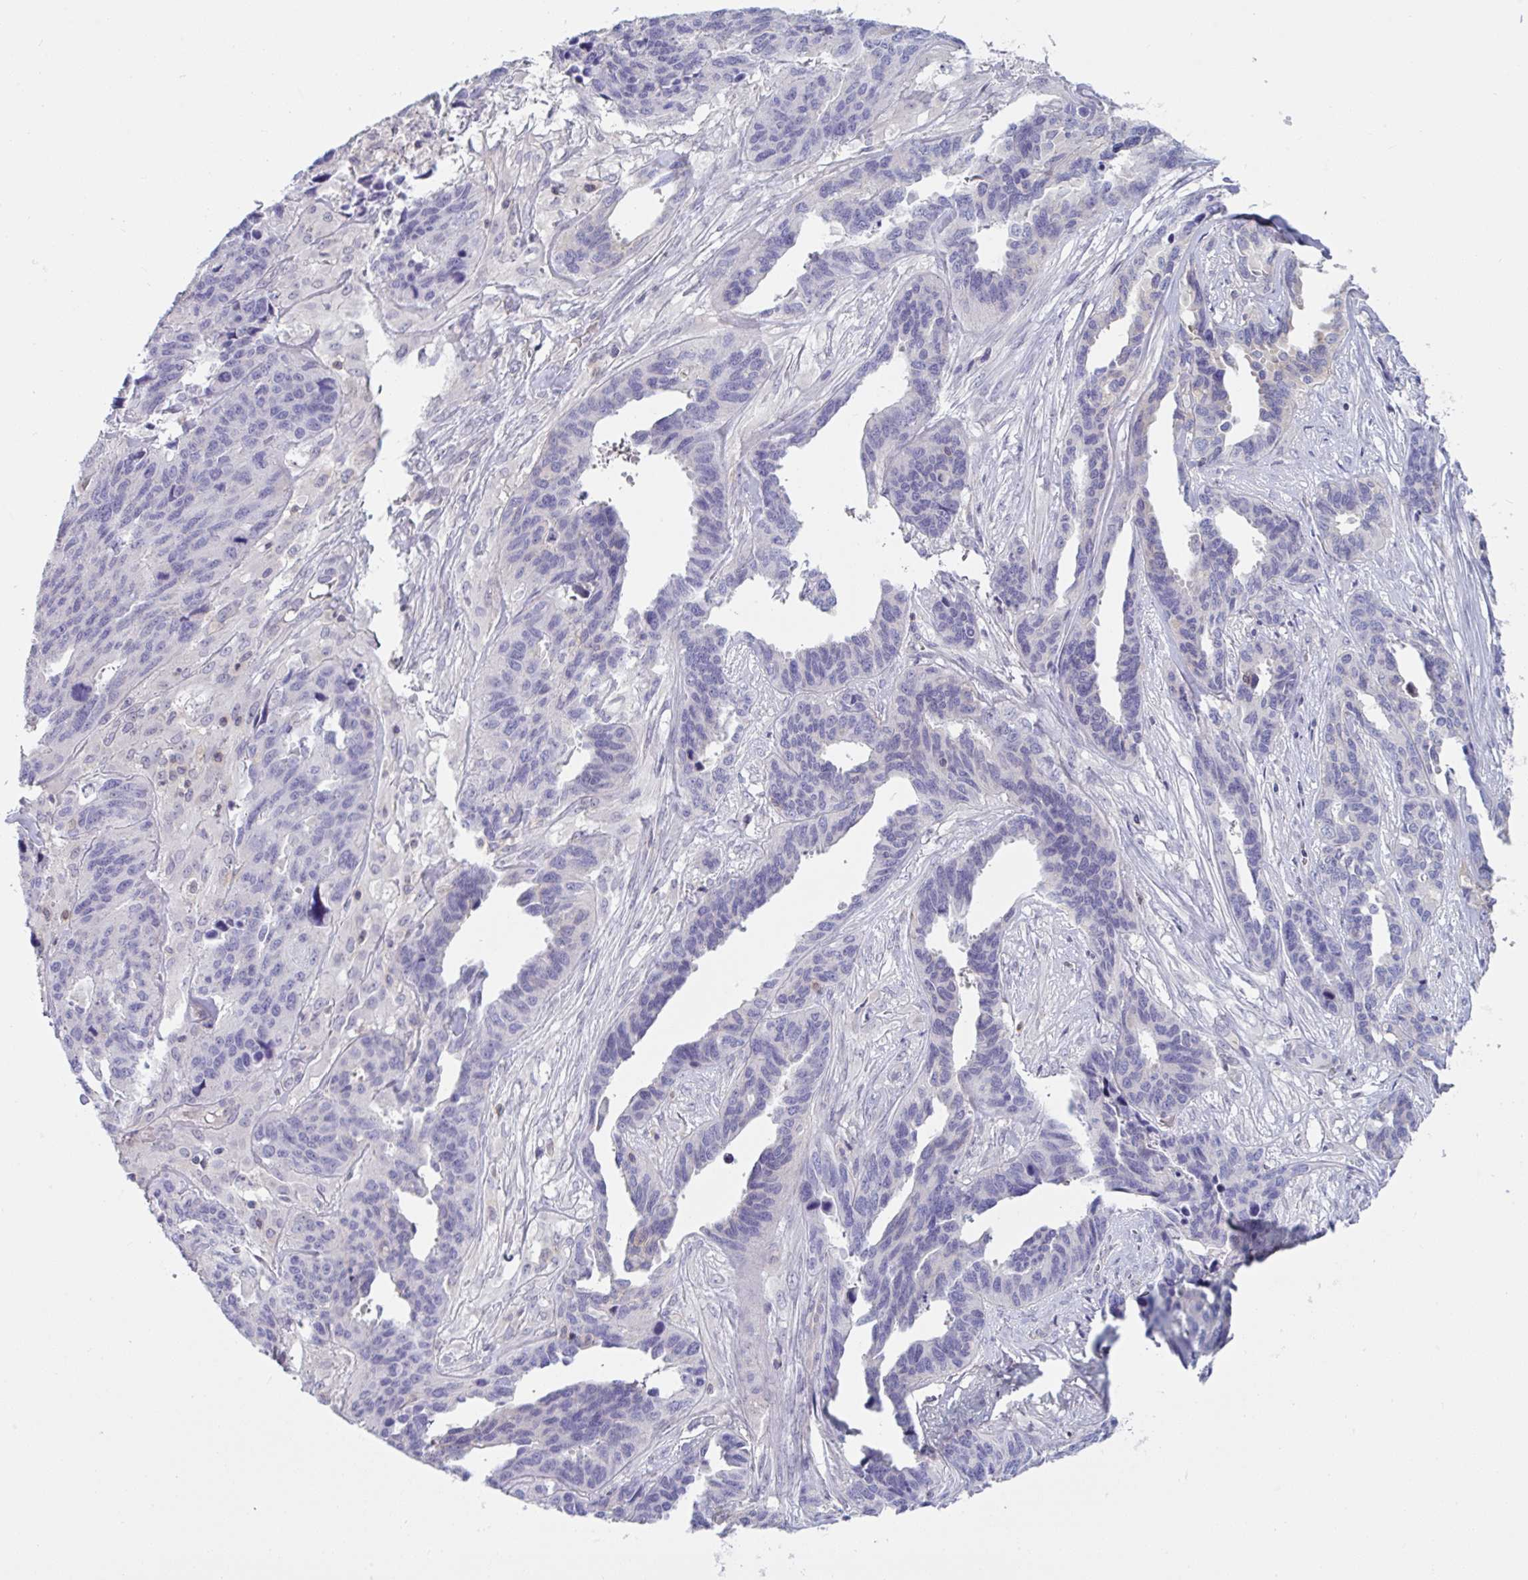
{"staining": {"intensity": "weak", "quantity": "<25%", "location": "cytoplasmic/membranous"}, "tissue": "ovarian cancer", "cell_type": "Tumor cells", "image_type": "cancer", "snomed": [{"axis": "morphology", "description": "Cystadenocarcinoma, serous, NOS"}, {"axis": "topography", "description": "Ovary"}], "caption": "The photomicrograph shows no significant staining in tumor cells of serous cystadenocarcinoma (ovarian).", "gene": "TANK", "patient": {"sex": "female", "age": 64}}